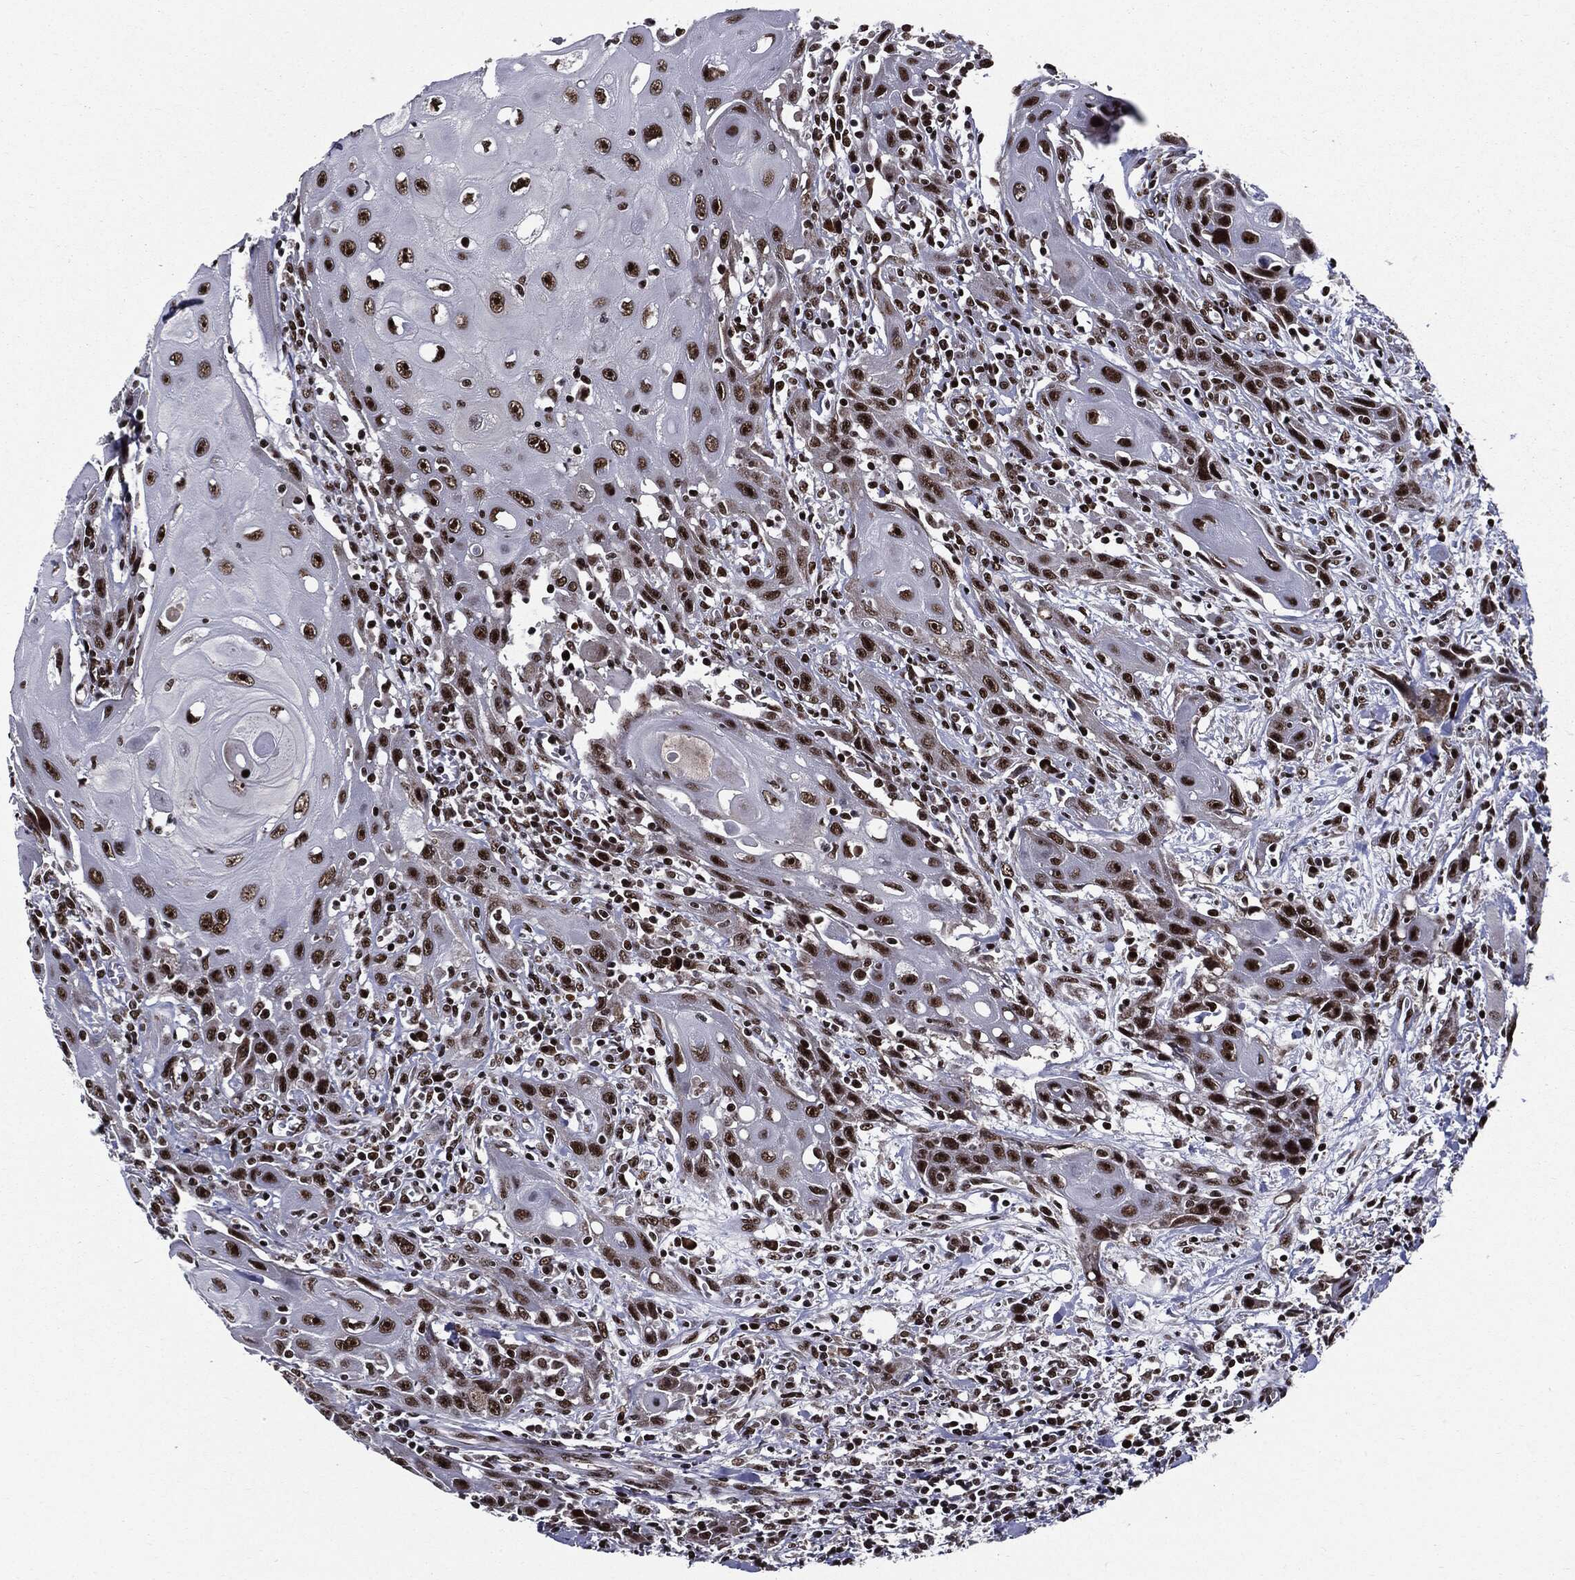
{"staining": {"intensity": "strong", "quantity": ">75%", "location": "nuclear"}, "tissue": "head and neck cancer", "cell_type": "Tumor cells", "image_type": "cancer", "snomed": [{"axis": "morphology", "description": "Normal tissue, NOS"}, {"axis": "morphology", "description": "Squamous cell carcinoma, NOS"}, {"axis": "topography", "description": "Oral tissue"}, {"axis": "topography", "description": "Head-Neck"}], "caption": "IHC photomicrograph of neoplastic tissue: human head and neck squamous cell carcinoma stained using immunohistochemistry demonstrates high levels of strong protein expression localized specifically in the nuclear of tumor cells, appearing as a nuclear brown color.", "gene": "ZFP91", "patient": {"sex": "male", "age": 71}}